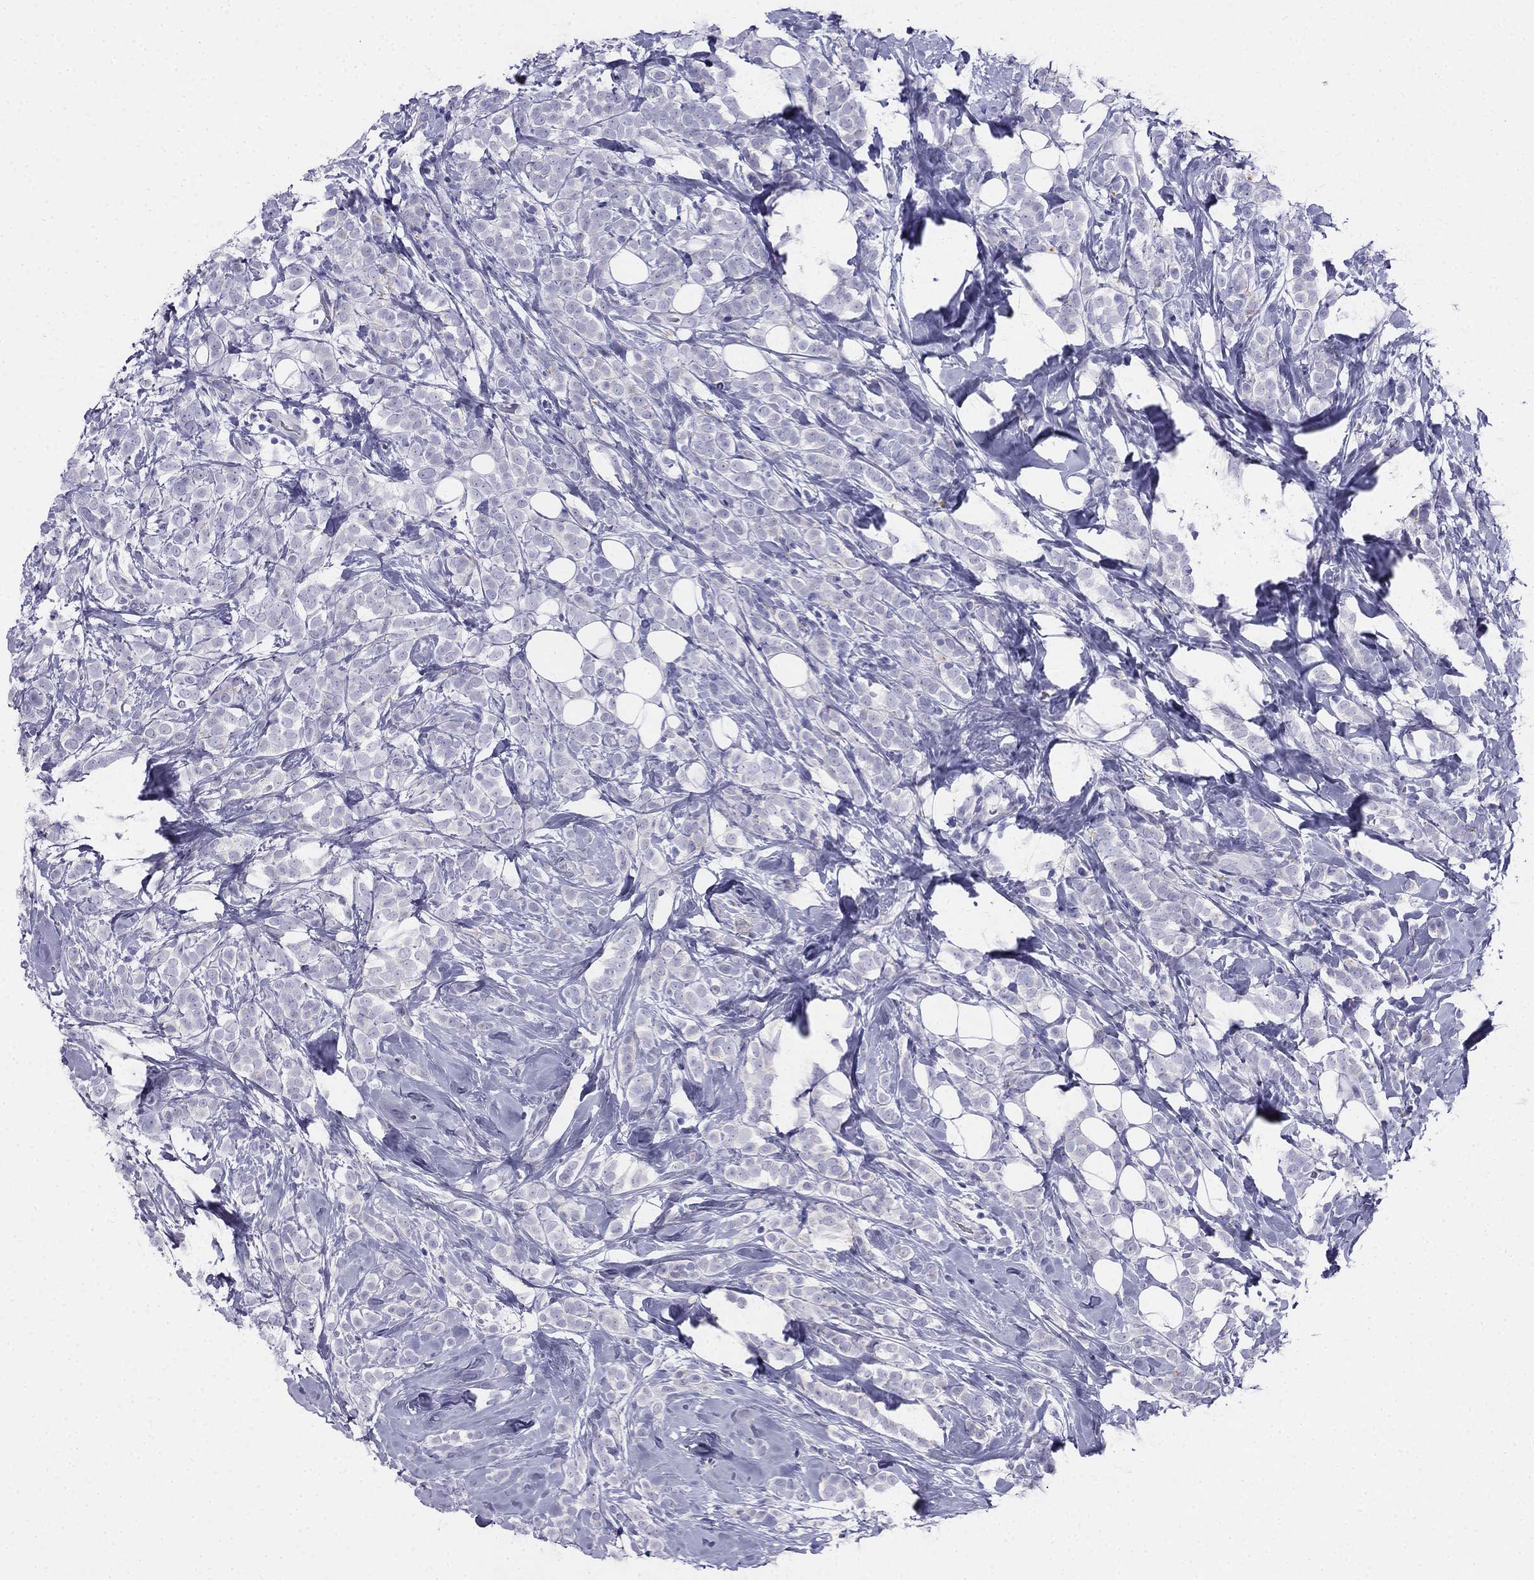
{"staining": {"intensity": "negative", "quantity": "none", "location": "none"}, "tissue": "breast cancer", "cell_type": "Tumor cells", "image_type": "cancer", "snomed": [{"axis": "morphology", "description": "Lobular carcinoma"}, {"axis": "topography", "description": "Breast"}], "caption": "Tumor cells are negative for protein expression in human breast cancer (lobular carcinoma).", "gene": "ALOXE3", "patient": {"sex": "female", "age": 49}}